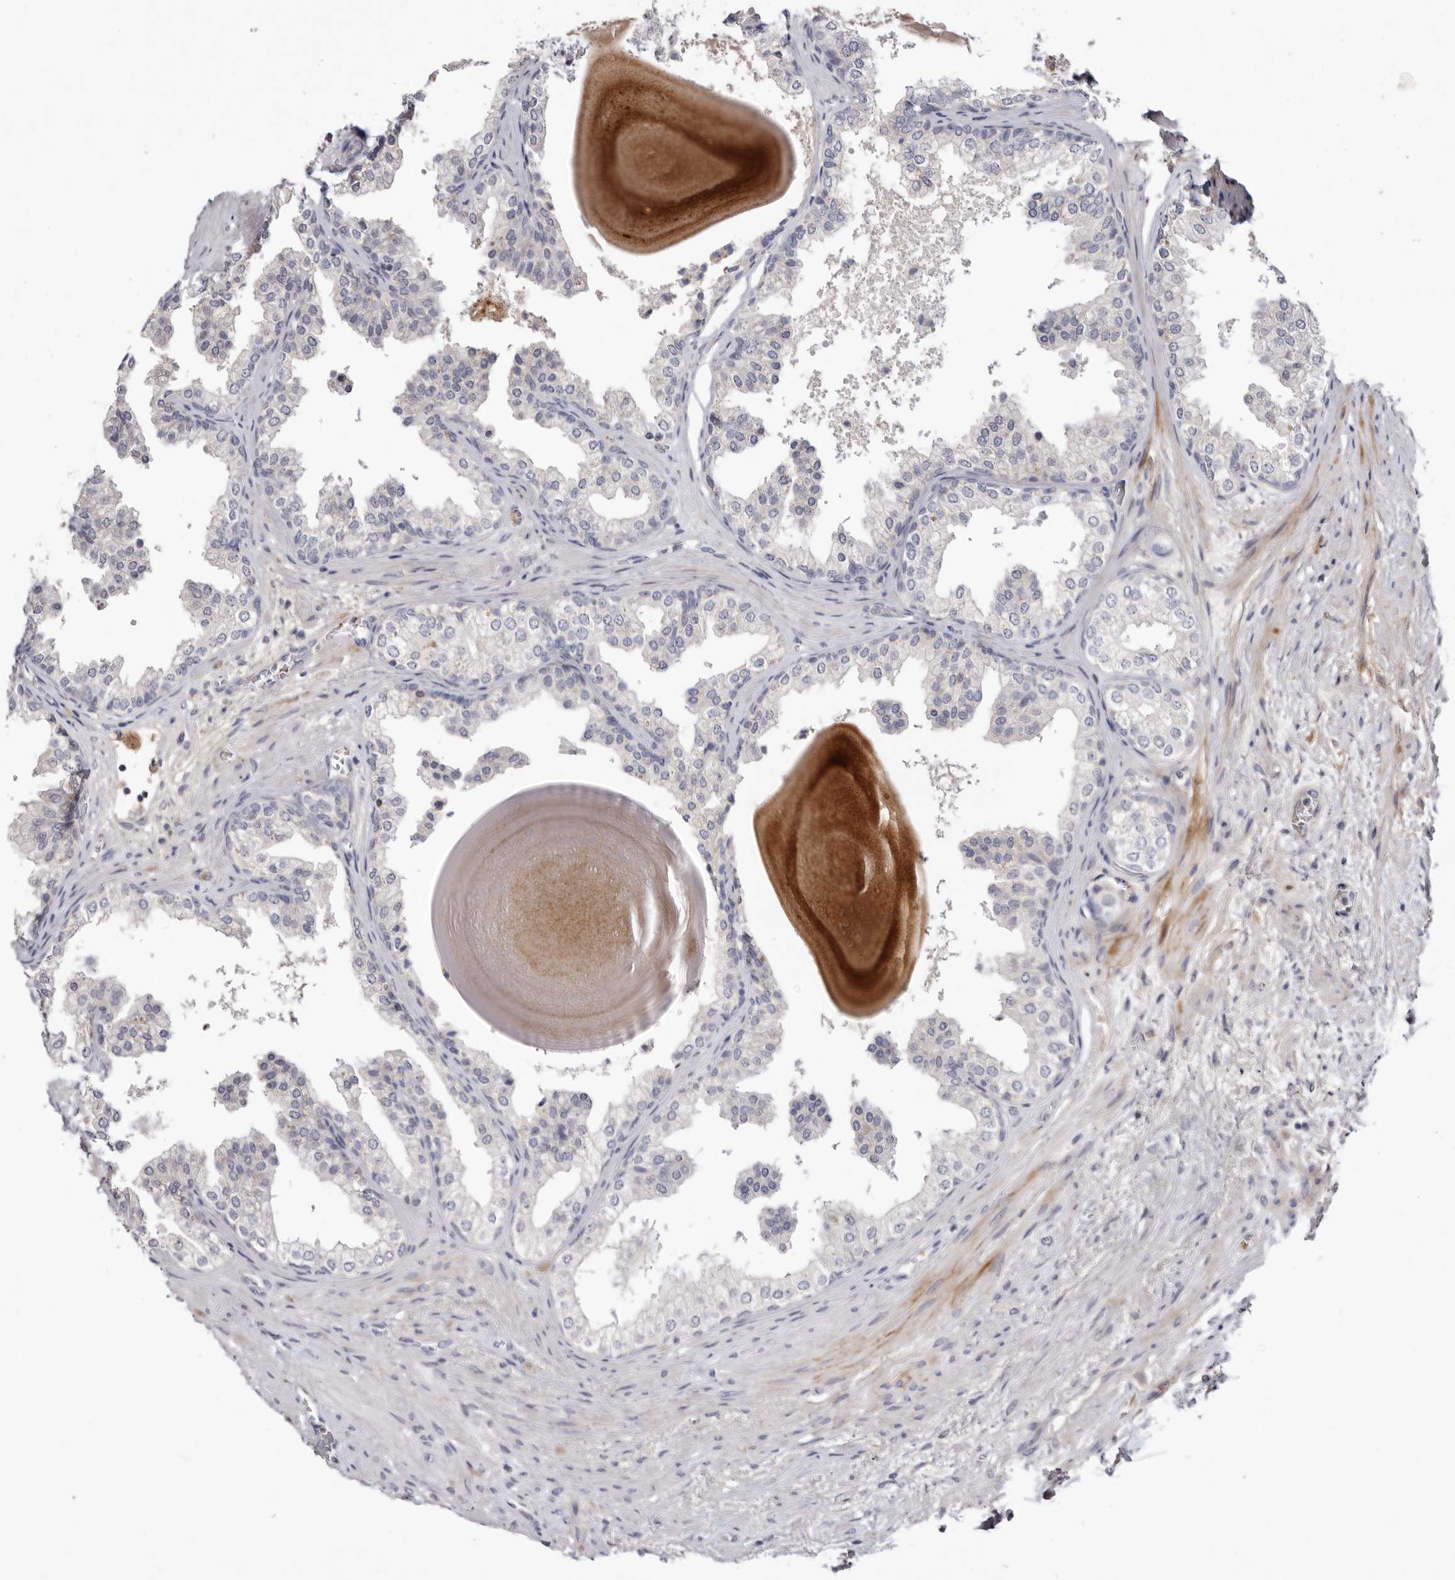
{"staining": {"intensity": "negative", "quantity": "none", "location": "none"}, "tissue": "prostate", "cell_type": "Glandular cells", "image_type": "normal", "snomed": [{"axis": "morphology", "description": "Normal tissue, NOS"}, {"axis": "topography", "description": "Prostate"}], "caption": "Micrograph shows no significant protein expression in glandular cells of unremarkable prostate. Brightfield microscopy of immunohistochemistry stained with DAB (brown) and hematoxylin (blue), captured at high magnification.", "gene": "LMLN", "patient": {"sex": "male", "age": 48}}